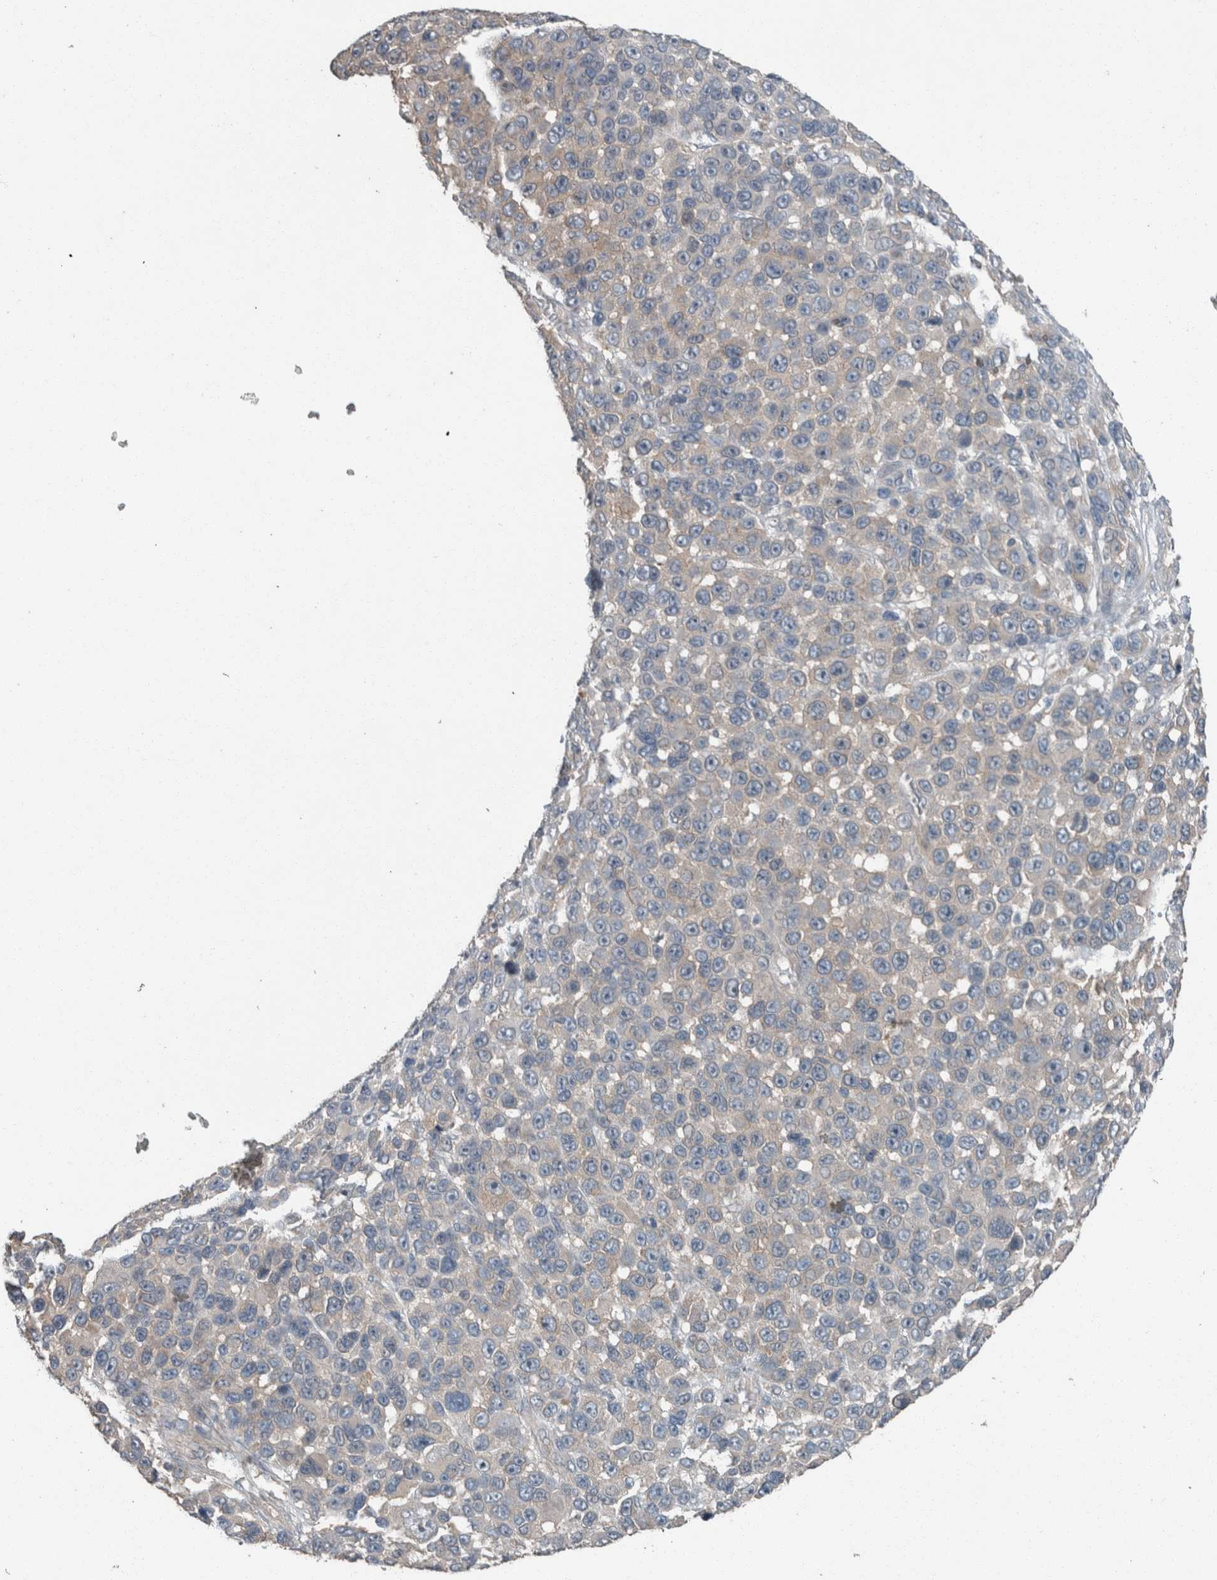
{"staining": {"intensity": "weak", "quantity": "25%-75%", "location": "cytoplasmic/membranous"}, "tissue": "melanoma", "cell_type": "Tumor cells", "image_type": "cancer", "snomed": [{"axis": "morphology", "description": "Malignant melanoma, NOS"}, {"axis": "topography", "description": "Skin"}], "caption": "Protein analysis of malignant melanoma tissue reveals weak cytoplasmic/membranous positivity in about 25%-75% of tumor cells.", "gene": "KNTC1", "patient": {"sex": "male", "age": 53}}